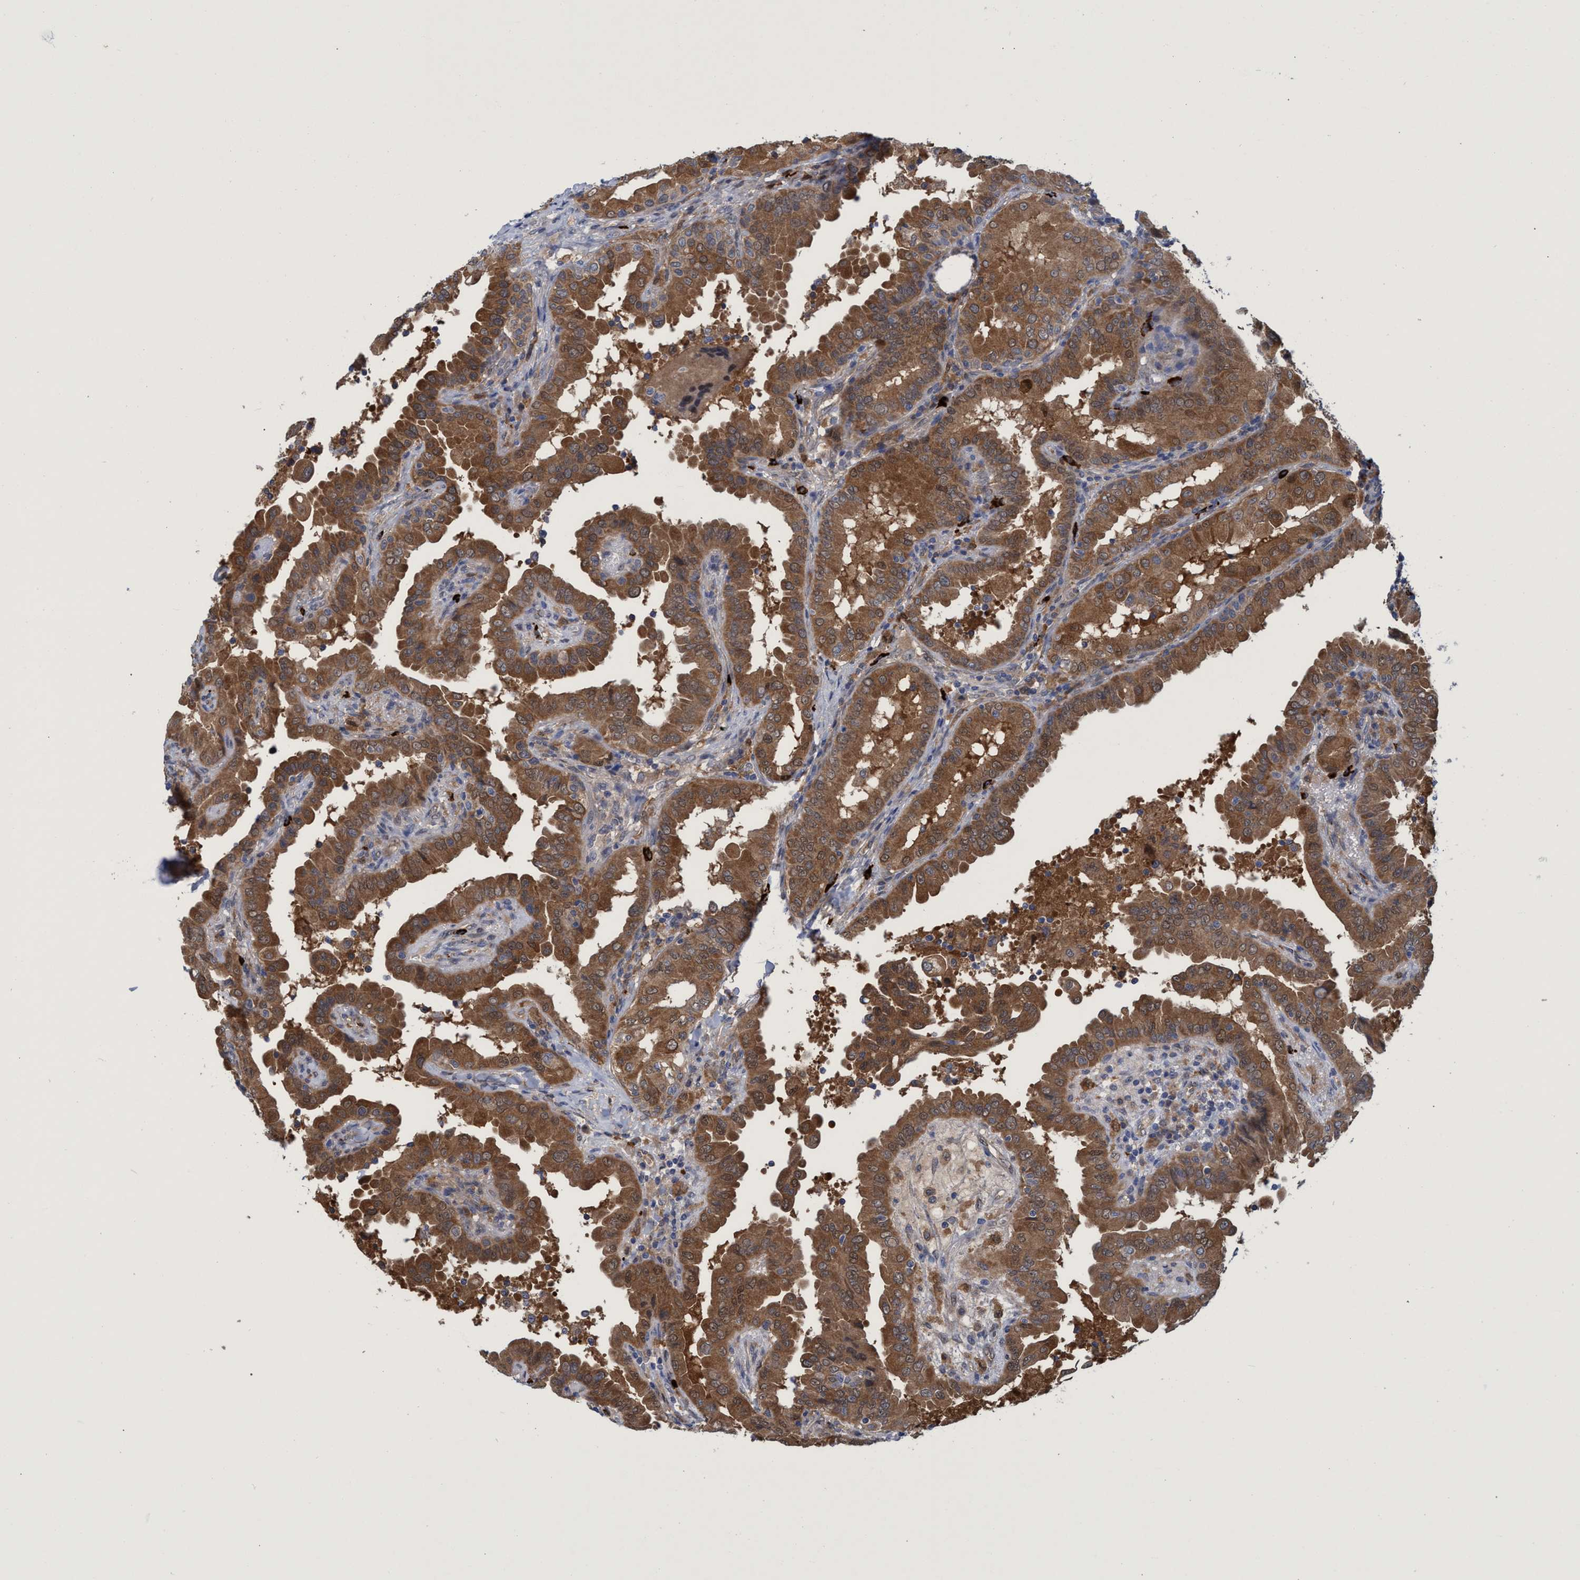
{"staining": {"intensity": "moderate", "quantity": ">75%", "location": "cytoplasmic/membranous"}, "tissue": "thyroid cancer", "cell_type": "Tumor cells", "image_type": "cancer", "snomed": [{"axis": "morphology", "description": "Papillary adenocarcinoma, NOS"}, {"axis": "topography", "description": "Thyroid gland"}], "caption": "Immunohistochemical staining of thyroid cancer (papillary adenocarcinoma) shows medium levels of moderate cytoplasmic/membranous expression in approximately >75% of tumor cells. Ihc stains the protein of interest in brown and the nuclei are stained blue.", "gene": "PNPO", "patient": {"sex": "male", "age": 33}}